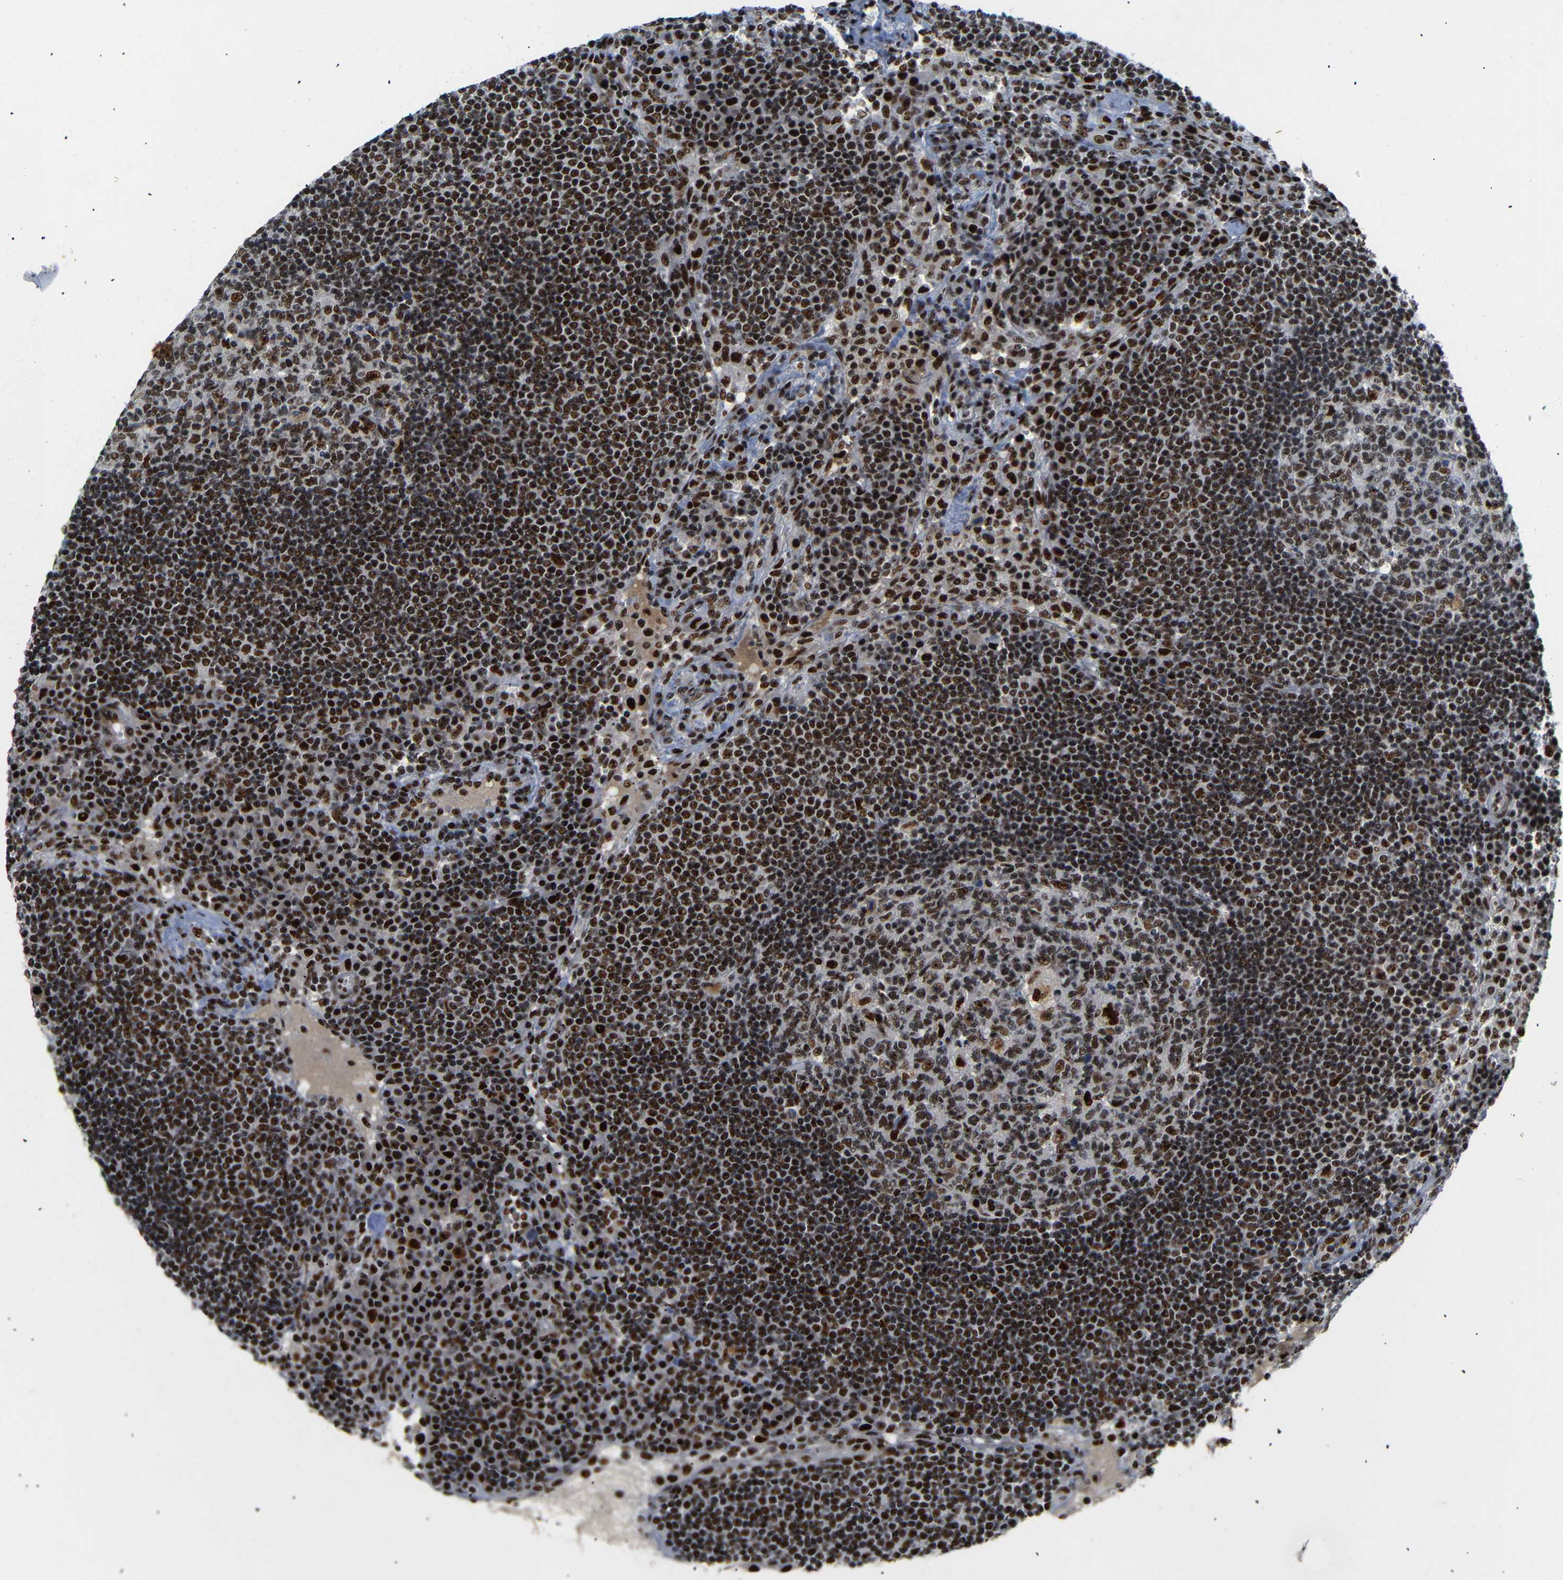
{"staining": {"intensity": "strong", "quantity": ">75%", "location": "nuclear"}, "tissue": "lymph node", "cell_type": "Germinal center cells", "image_type": "normal", "snomed": [{"axis": "morphology", "description": "Normal tissue, NOS"}, {"axis": "topography", "description": "Lymph node"}], "caption": "Immunohistochemical staining of benign lymph node demonstrates high levels of strong nuclear expression in about >75% of germinal center cells. (IHC, brightfield microscopy, high magnification).", "gene": "SETDB2", "patient": {"sex": "female", "age": 53}}